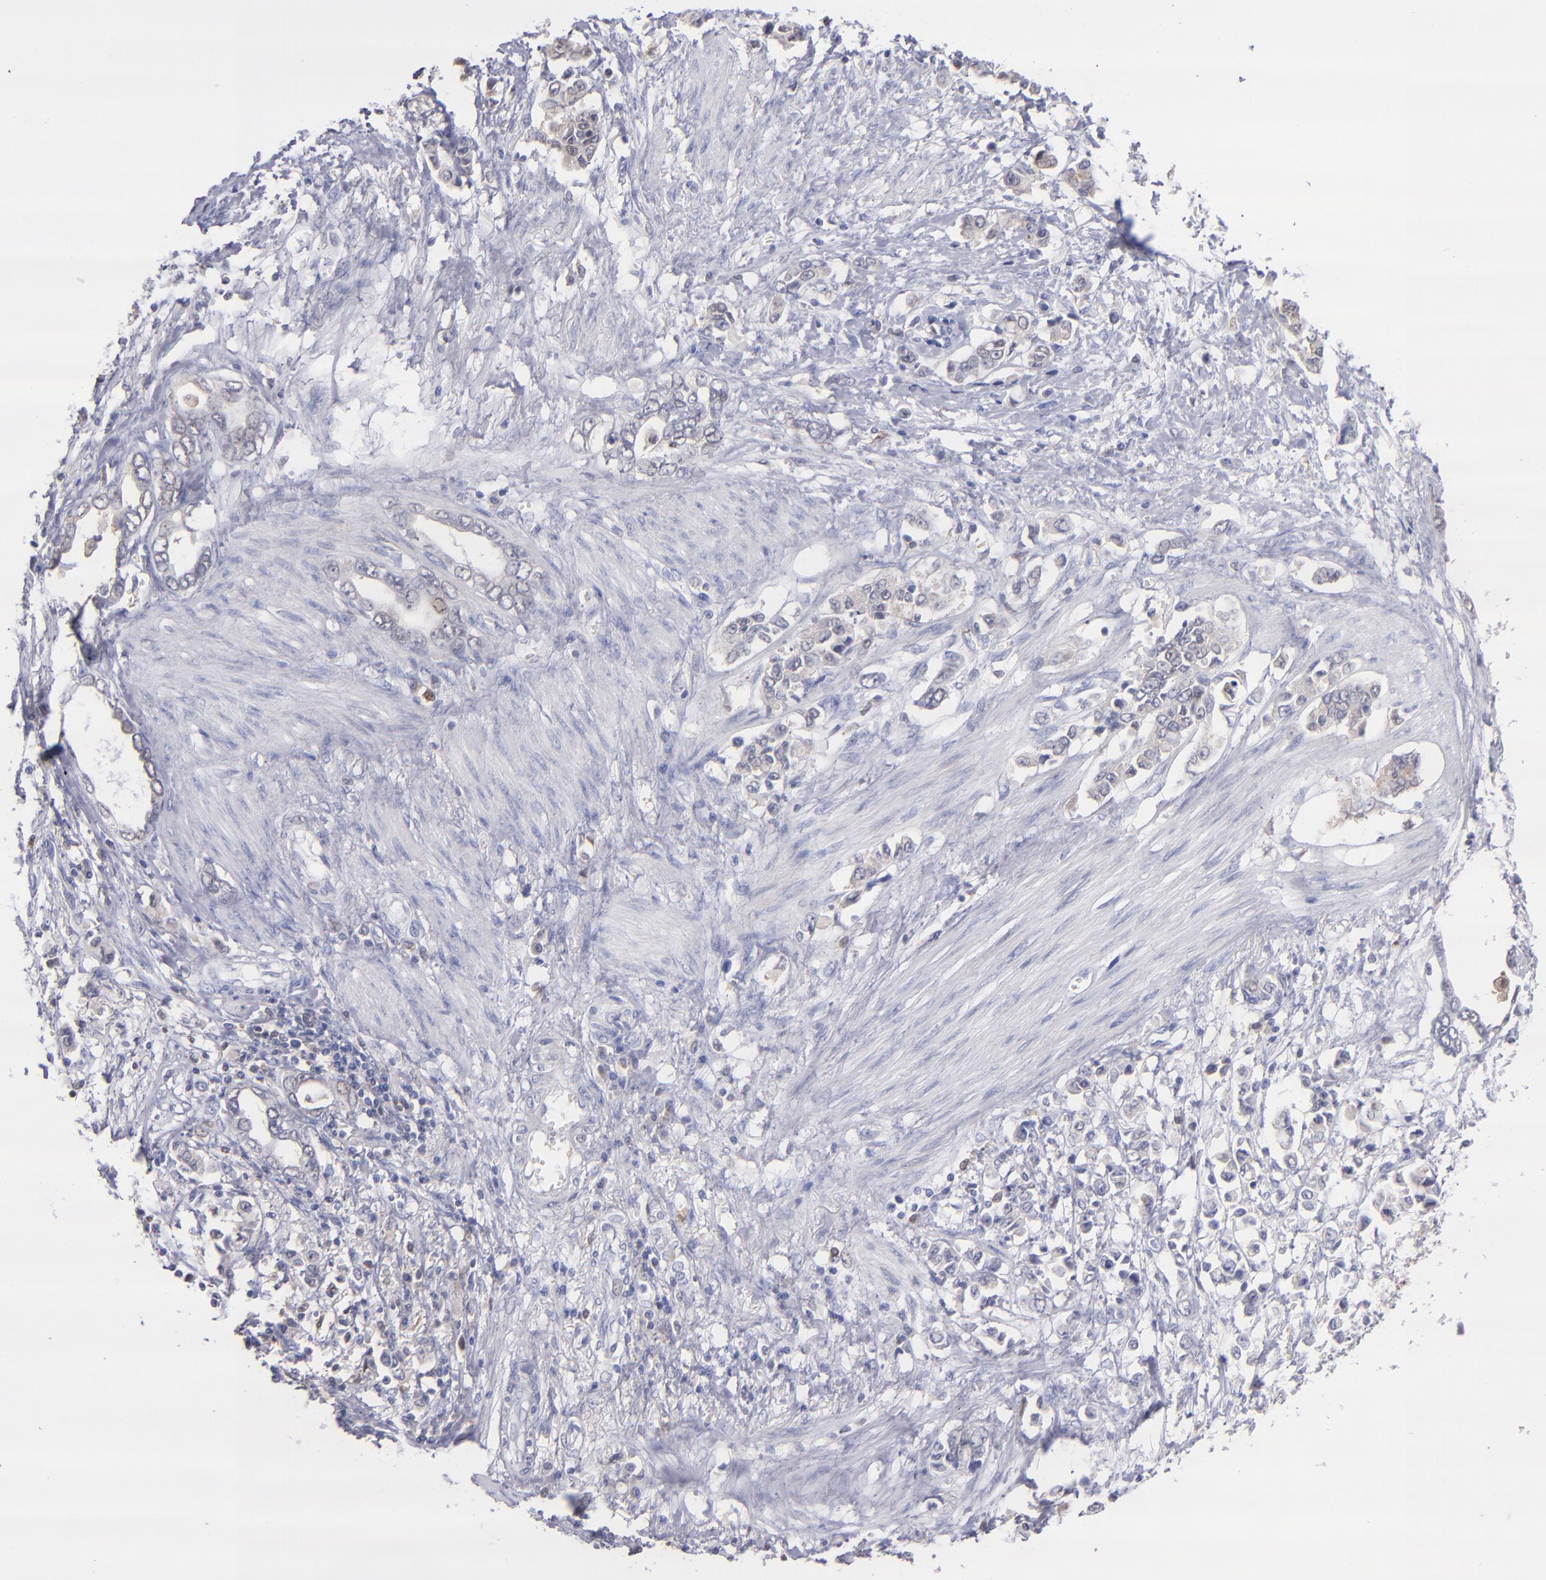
{"staining": {"intensity": "negative", "quantity": "none", "location": "none"}, "tissue": "stomach cancer", "cell_type": "Tumor cells", "image_type": "cancer", "snomed": [{"axis": "morphology", "description": "Adenocarcinoma, NOS"}, {"axis": "topography", "description": "Stomach"}], "caption": "Adenocarcinoma (stomach) stained for a protein using immunohistochemistry (IHC) displays no staining tumor cells.", "gene": "PRKCD", "patient": {"sex": "male", "age": 78}}